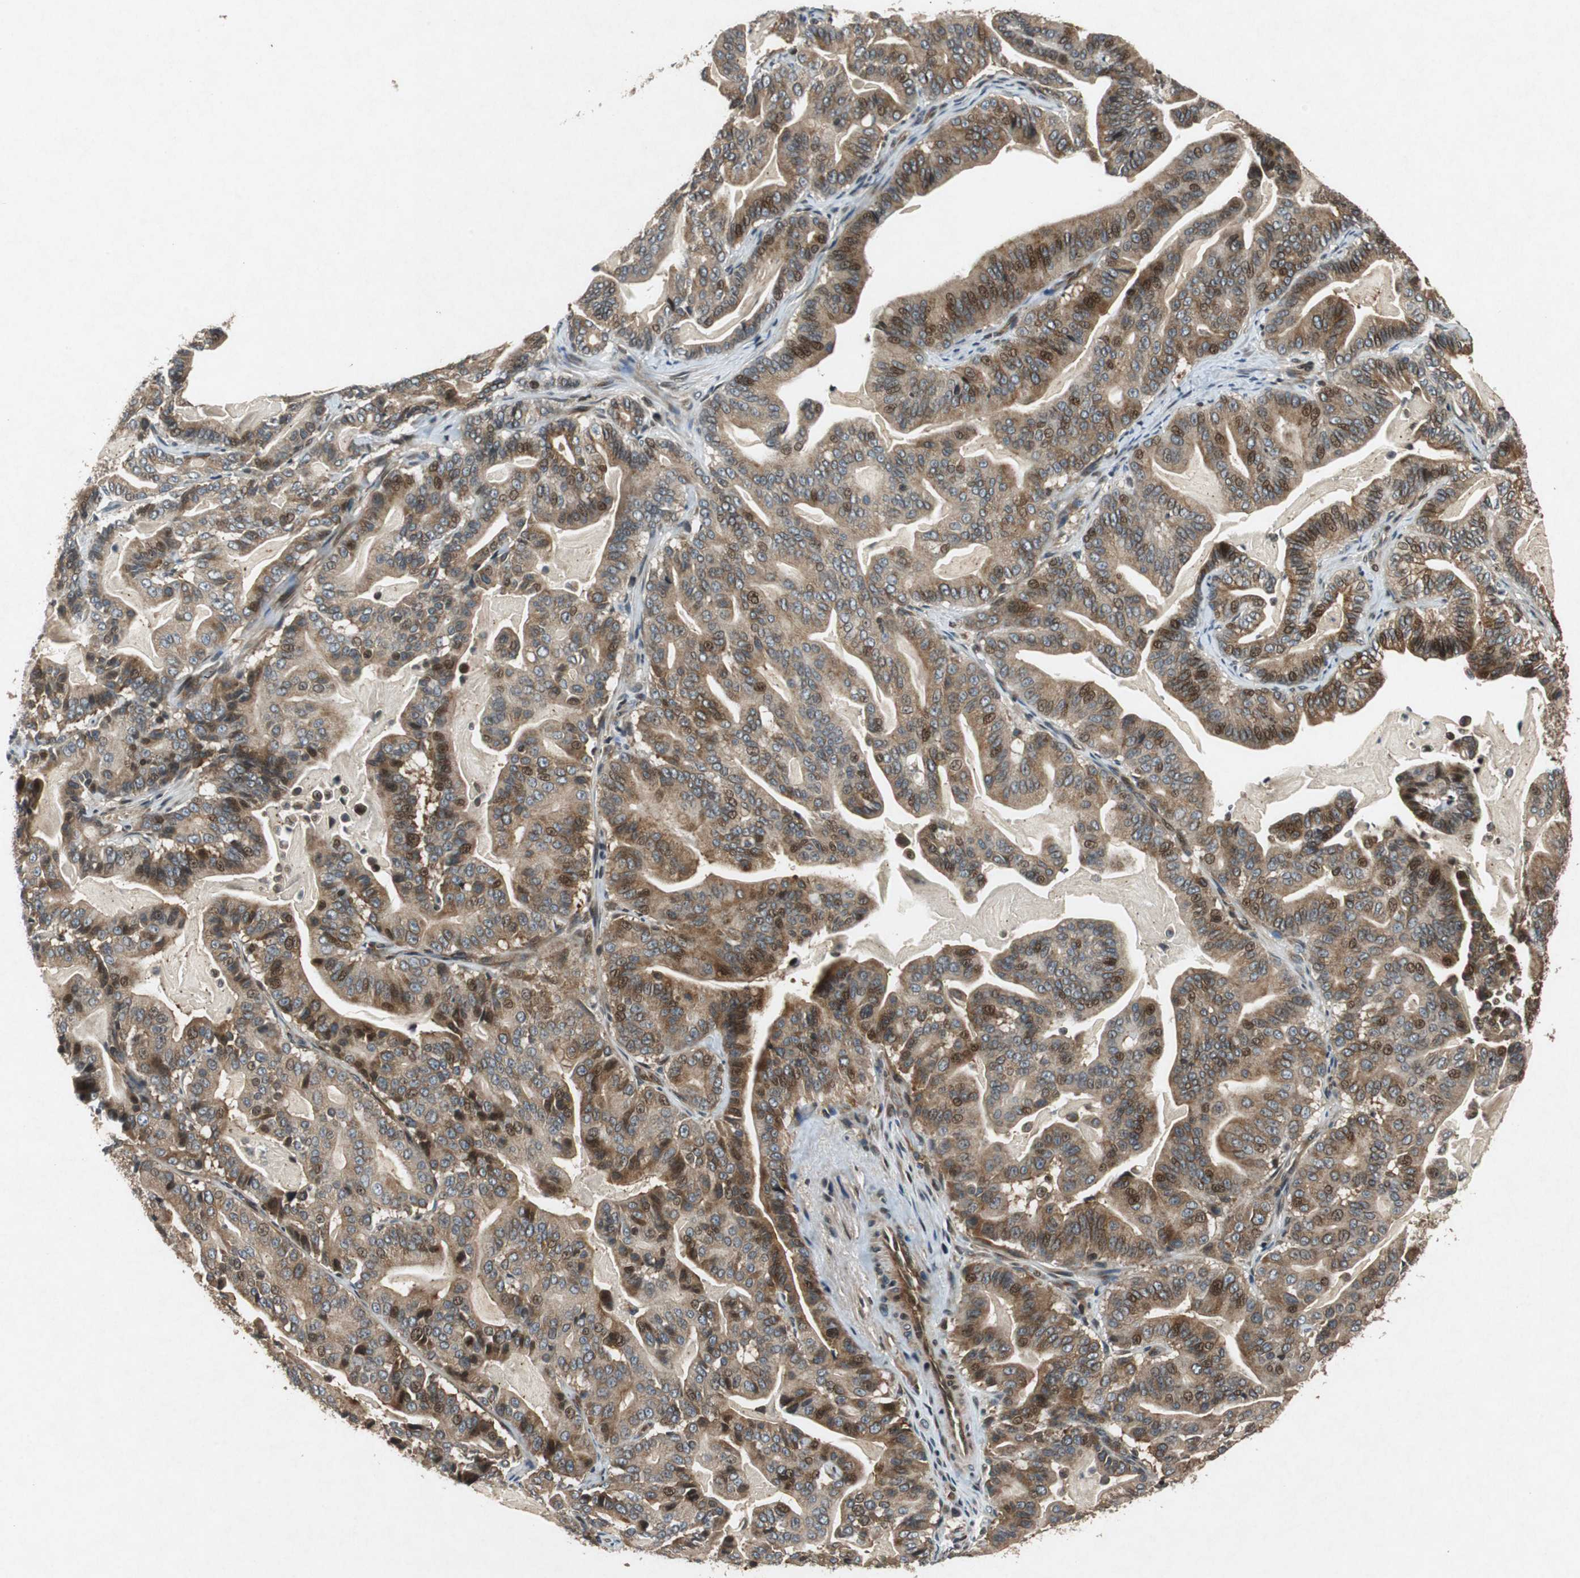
{"staining": {"intensity": "moderate", "quantity": "25%-75%", "location": "cytoplasmic/membranous"}, "tissue": "pancreatic cancer", "cell_type": "Tumor cells", "image_type": "cancer", "snomed": [{"axis": "morphology", "description": "Adenocarcinoma, NOS"}, {"axis": "topography", "description": "Pancreas"}], "caption": "IHC of human adenocarcinoma (pancreatic) exhibits medium levels of moderate cytoplasmic/membranous positivity in approximately 25%-75% of tumor cells.", "gene": "TUBA4A", "patient": {"sex": "male", "age": 63}}